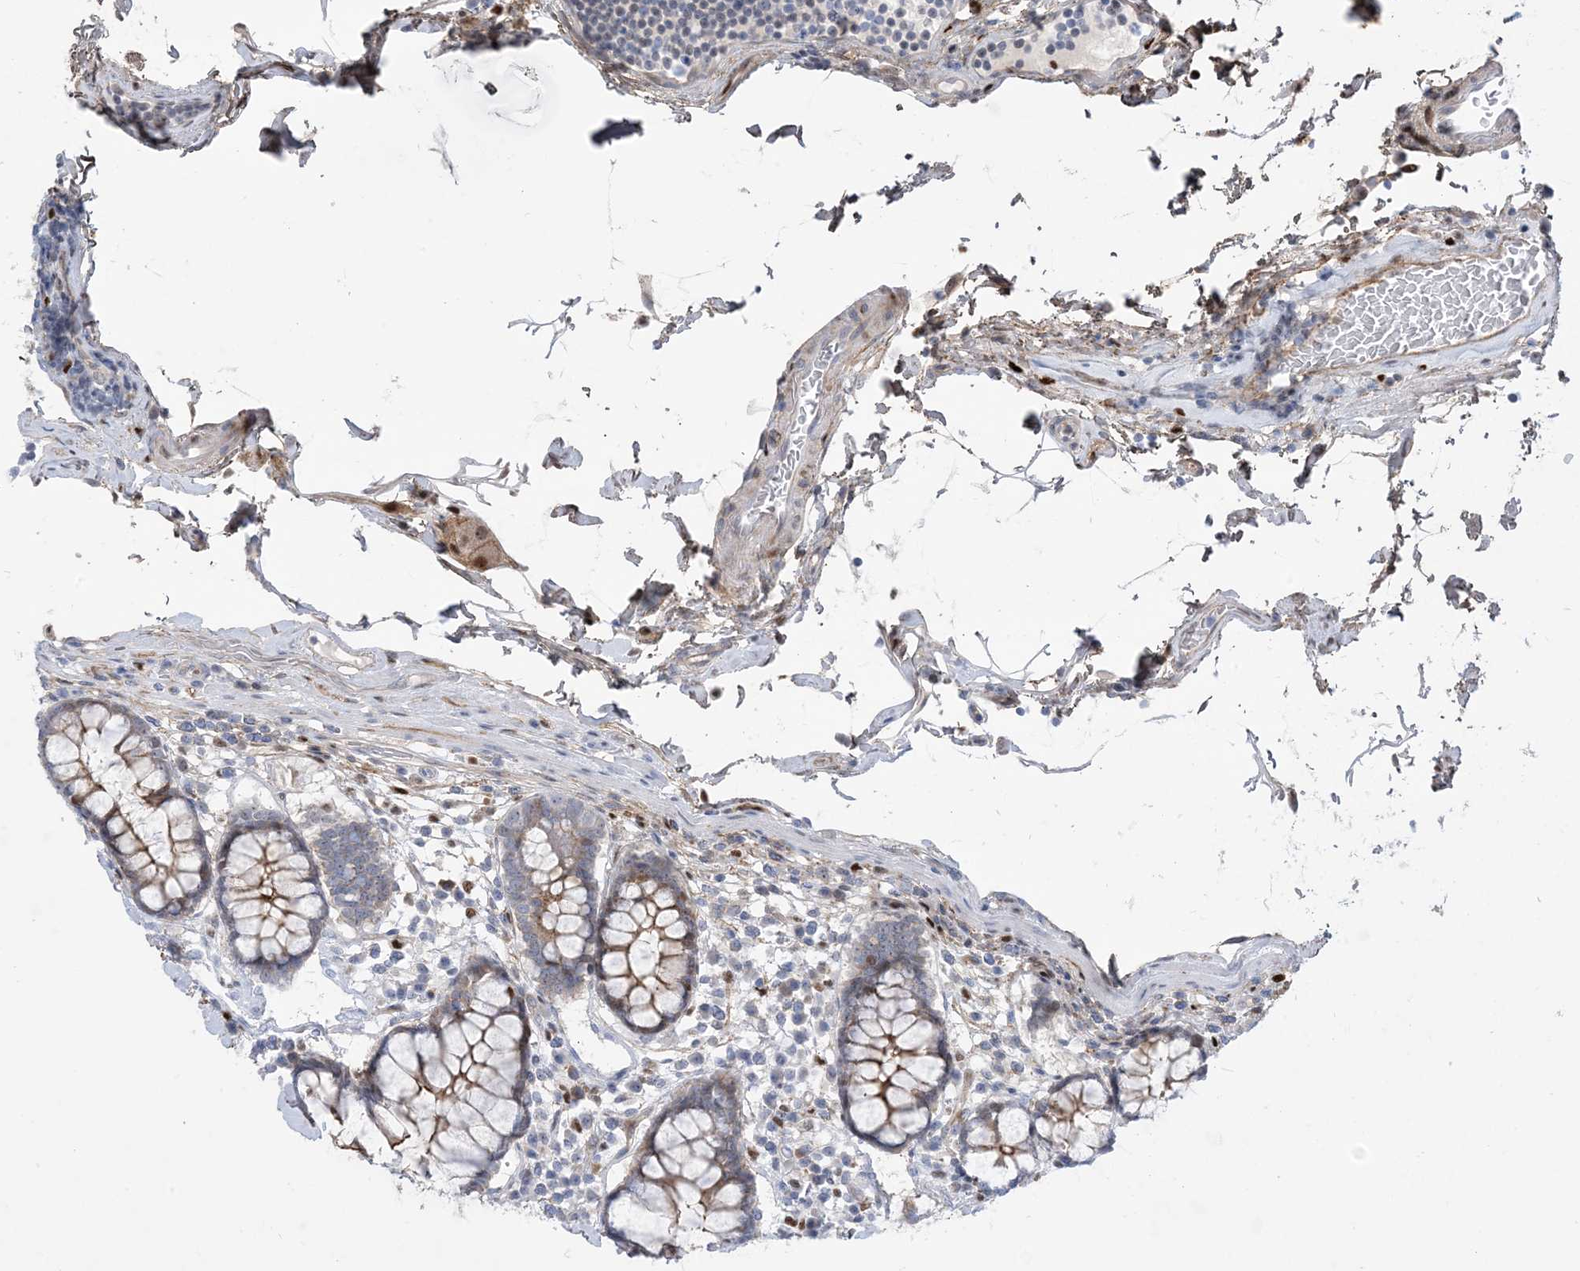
{"staining": {"intensity": "negative", "quantity": "none", "location": "none"}, "tissue": "colon", "cell_type": "Endothelial cells", "image_type": "normal", "snomed": [{"axis": "morphology", "description": "Normal tissue, NOS"}, {"axis": "topography", "description": "Colon"}], "caption": "High power microscopy histopathology image of an immunohistochemistry (IHC) photomicrograph of benign colon, revealing no significant positivity in endothelial cells. (Brightfield microscopy of DAB (3,3'-diaminobenzidine) IHC at high magnification).", "gene": "MARS2", "patient": {"sex": "female", "age": 79}}